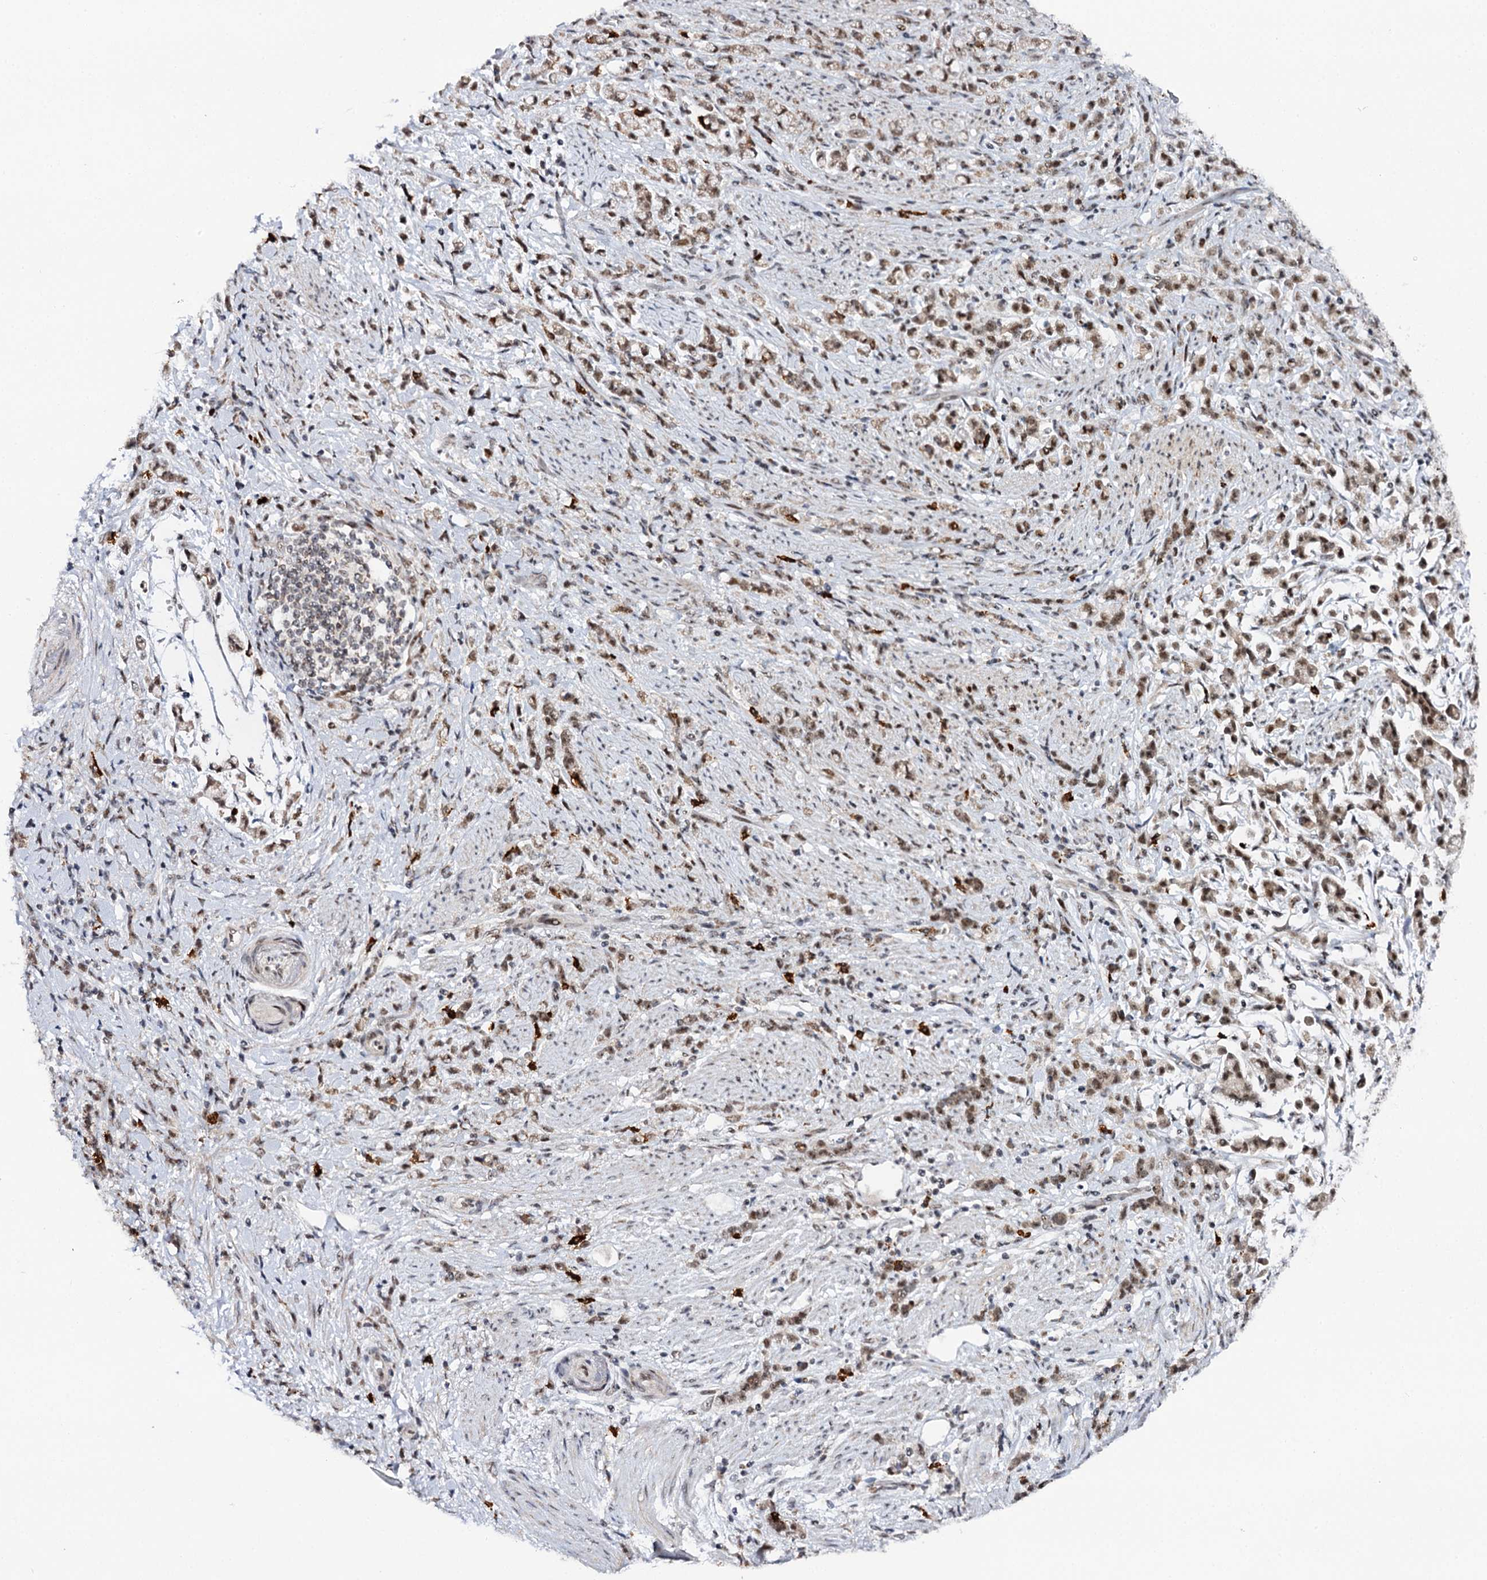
{"staining": {"intensity": "moderate", "quantity": ">75%", "location": "nuclear"}, "tissue": "stomach cancer", "cell_type": "Tumor cells", "image_type": "cancer", "snomed": [{"axis": "morphology", "description": "Adenocarcinoma, NOS"}, {"axis": "topography", "description": "Stomach"}], "caption": "Immunohistochemistry photomicrograph of neoplastic tissue: human stomach adenocarcinoma stained using immunohistochemistry exhibits medium levels of moderate protein expression localized specifically in the nuclear of tumor cells, appearing as a nuclear brown color.", "gene": "BUD13", "patient": {"sex": "female", "age": 60}}